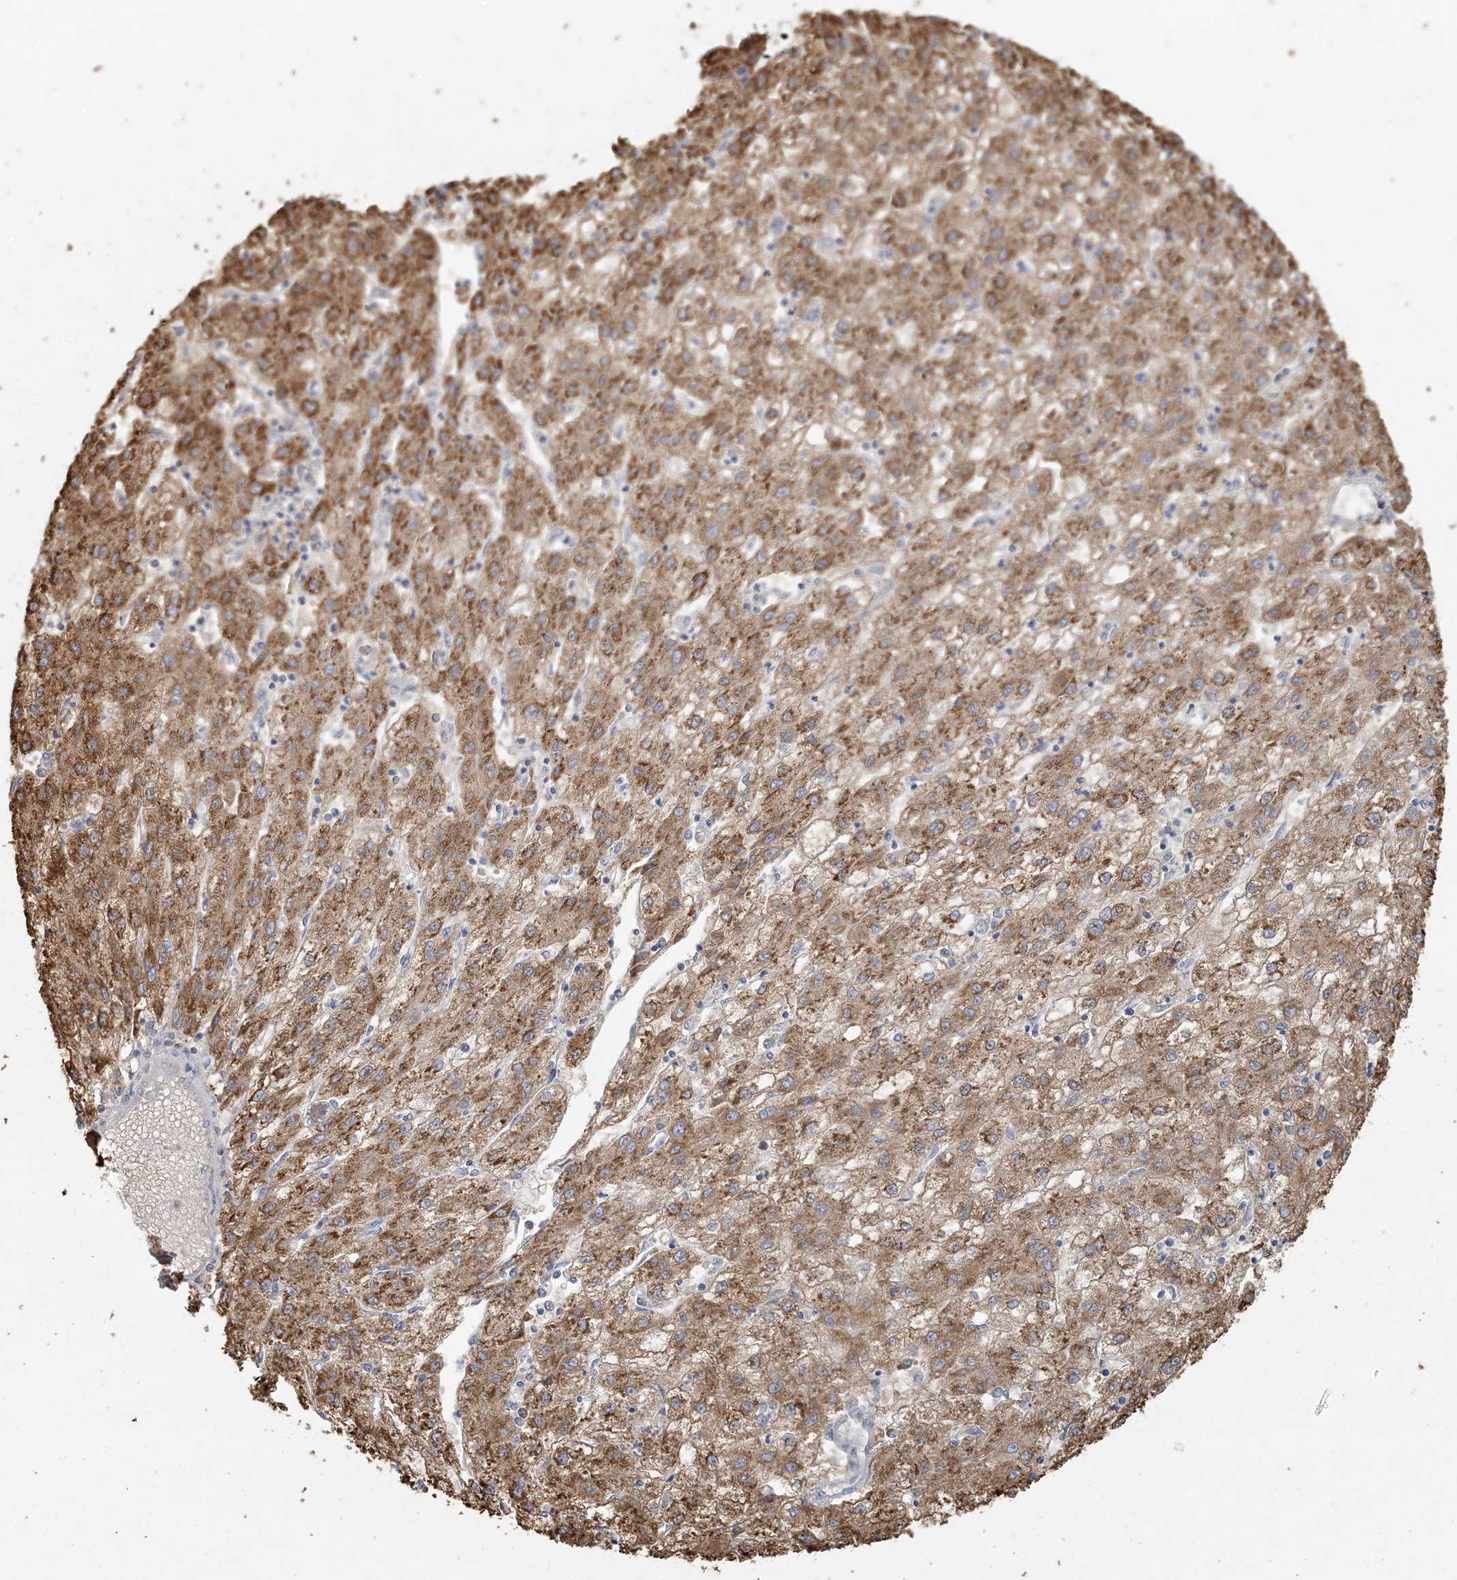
{"staining": {"intensity": "moderate", "quantity": ">75%", "location": "cytoplasmic/membranous"}, "tissue": "liver cancer", "cell_type": "Tumor cells", "image_type": "cancer", "snomed": [{"axis": "morphology", "description": "Carcinoma, Hepatocellular, NOS"}, {"axis": "topography", "description": "Liver"}], "caption": "Moderate cytoplasmic/membranous protein staining is seen in about >75% of tumor cells in liver cancer. (DAB (3,3'-diaminobenzidine) = brown stain, brightfield microscopy at high magnification).", "gene": "AK9", "patient": {"sex": "male", "age": 72}}